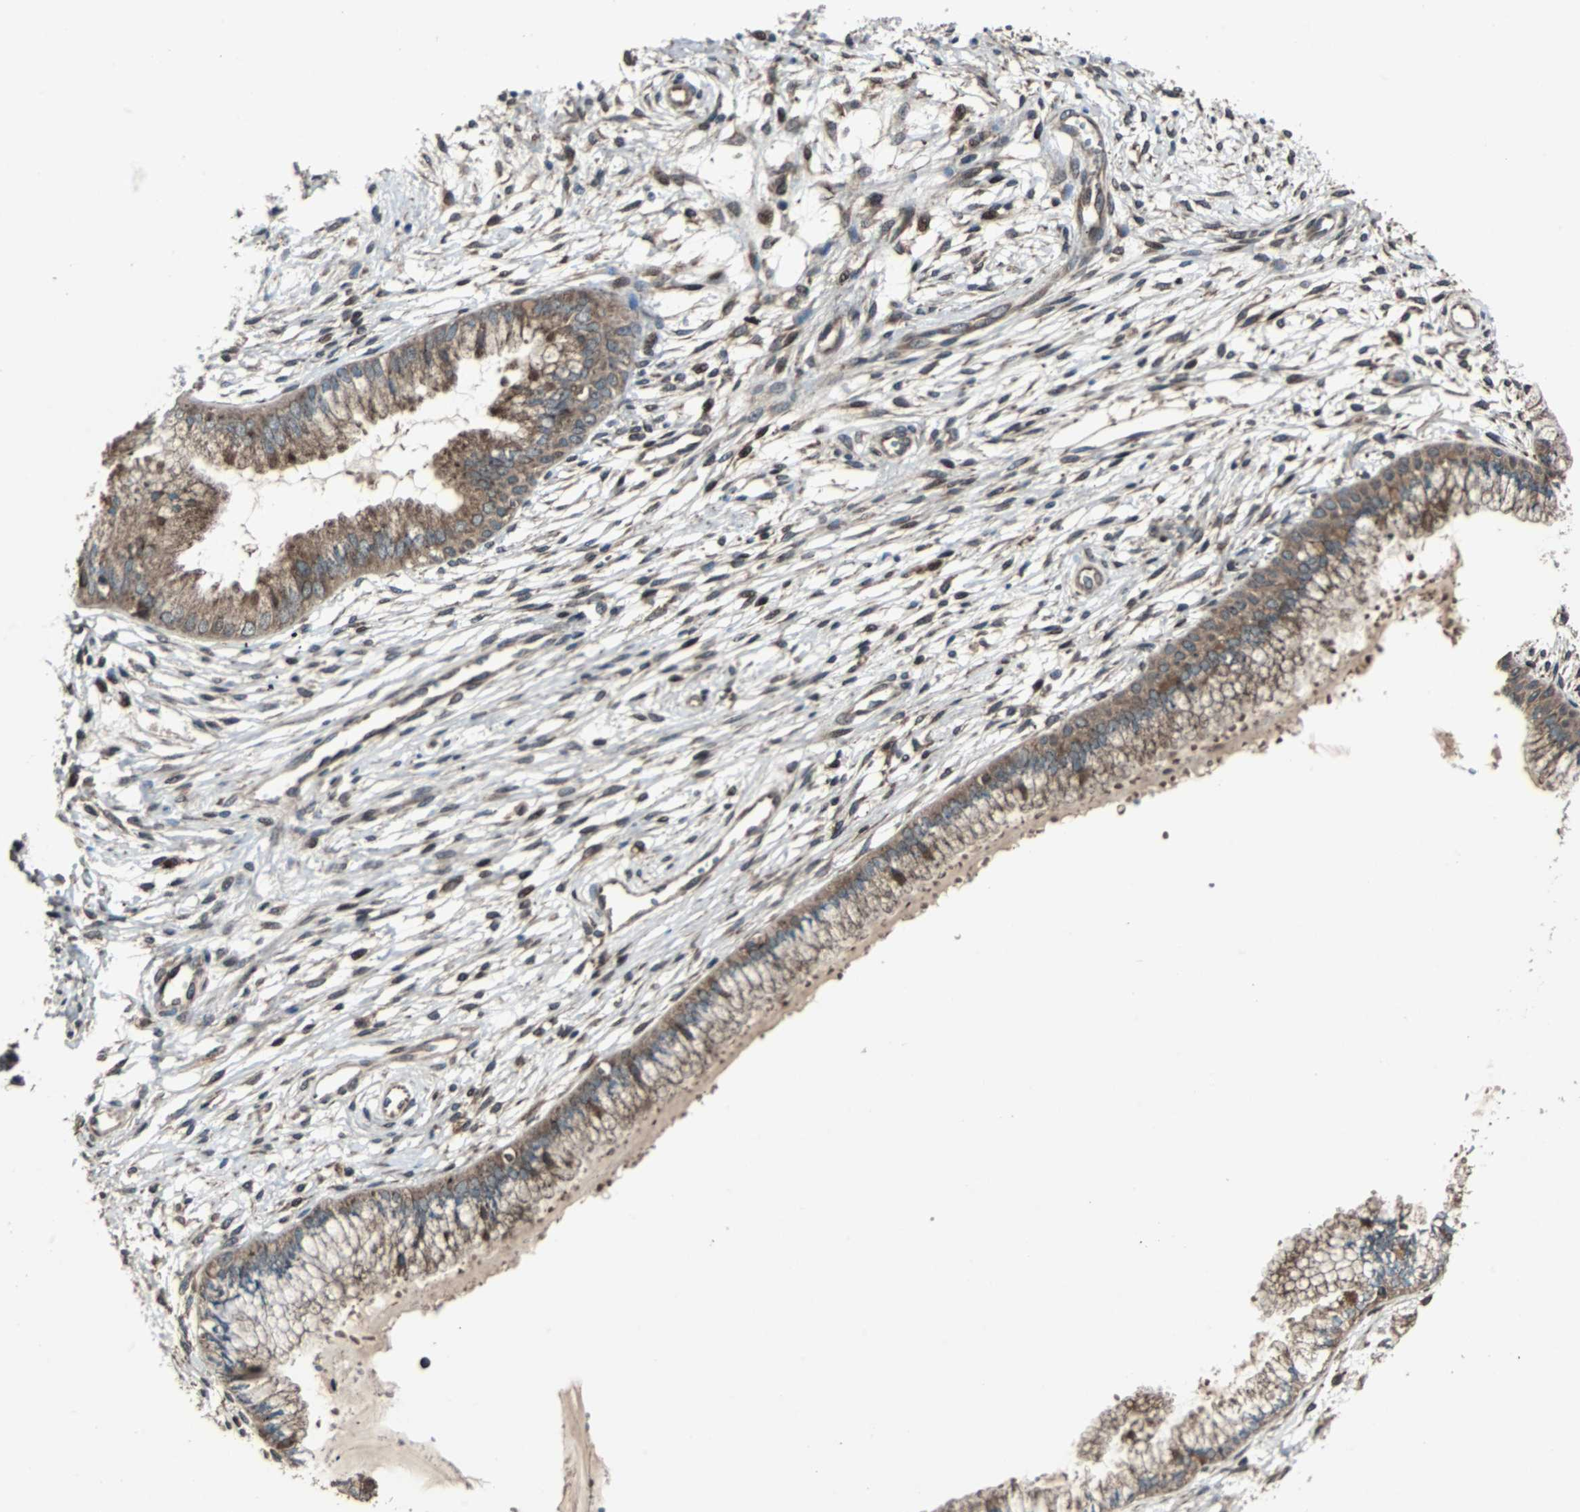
{"staining": {"intensity": "moderate", "quantity": ">75%", "location": "cytoplasmic/membranous"}, "tissue": "cervix", "cell_type": "Glandular cells", "image_type": "normal", "snomed": [{"axis": "morphology", "description": "Normal tissue, NOS"}, {"axis": "topography", "description": "Cervix"}], "caption": "Immunohistochemical staining of unremarkable human cervix demonstrates moderate cytoplasmic/membranous protein positivity in about >75% of glandular cells. (DAB (3,3'-diaminobenzidine) IHC with brightfield microscopy, high magnification).", "gene": "RAB7A", "patient": {"sex": "female", "age": 39}}